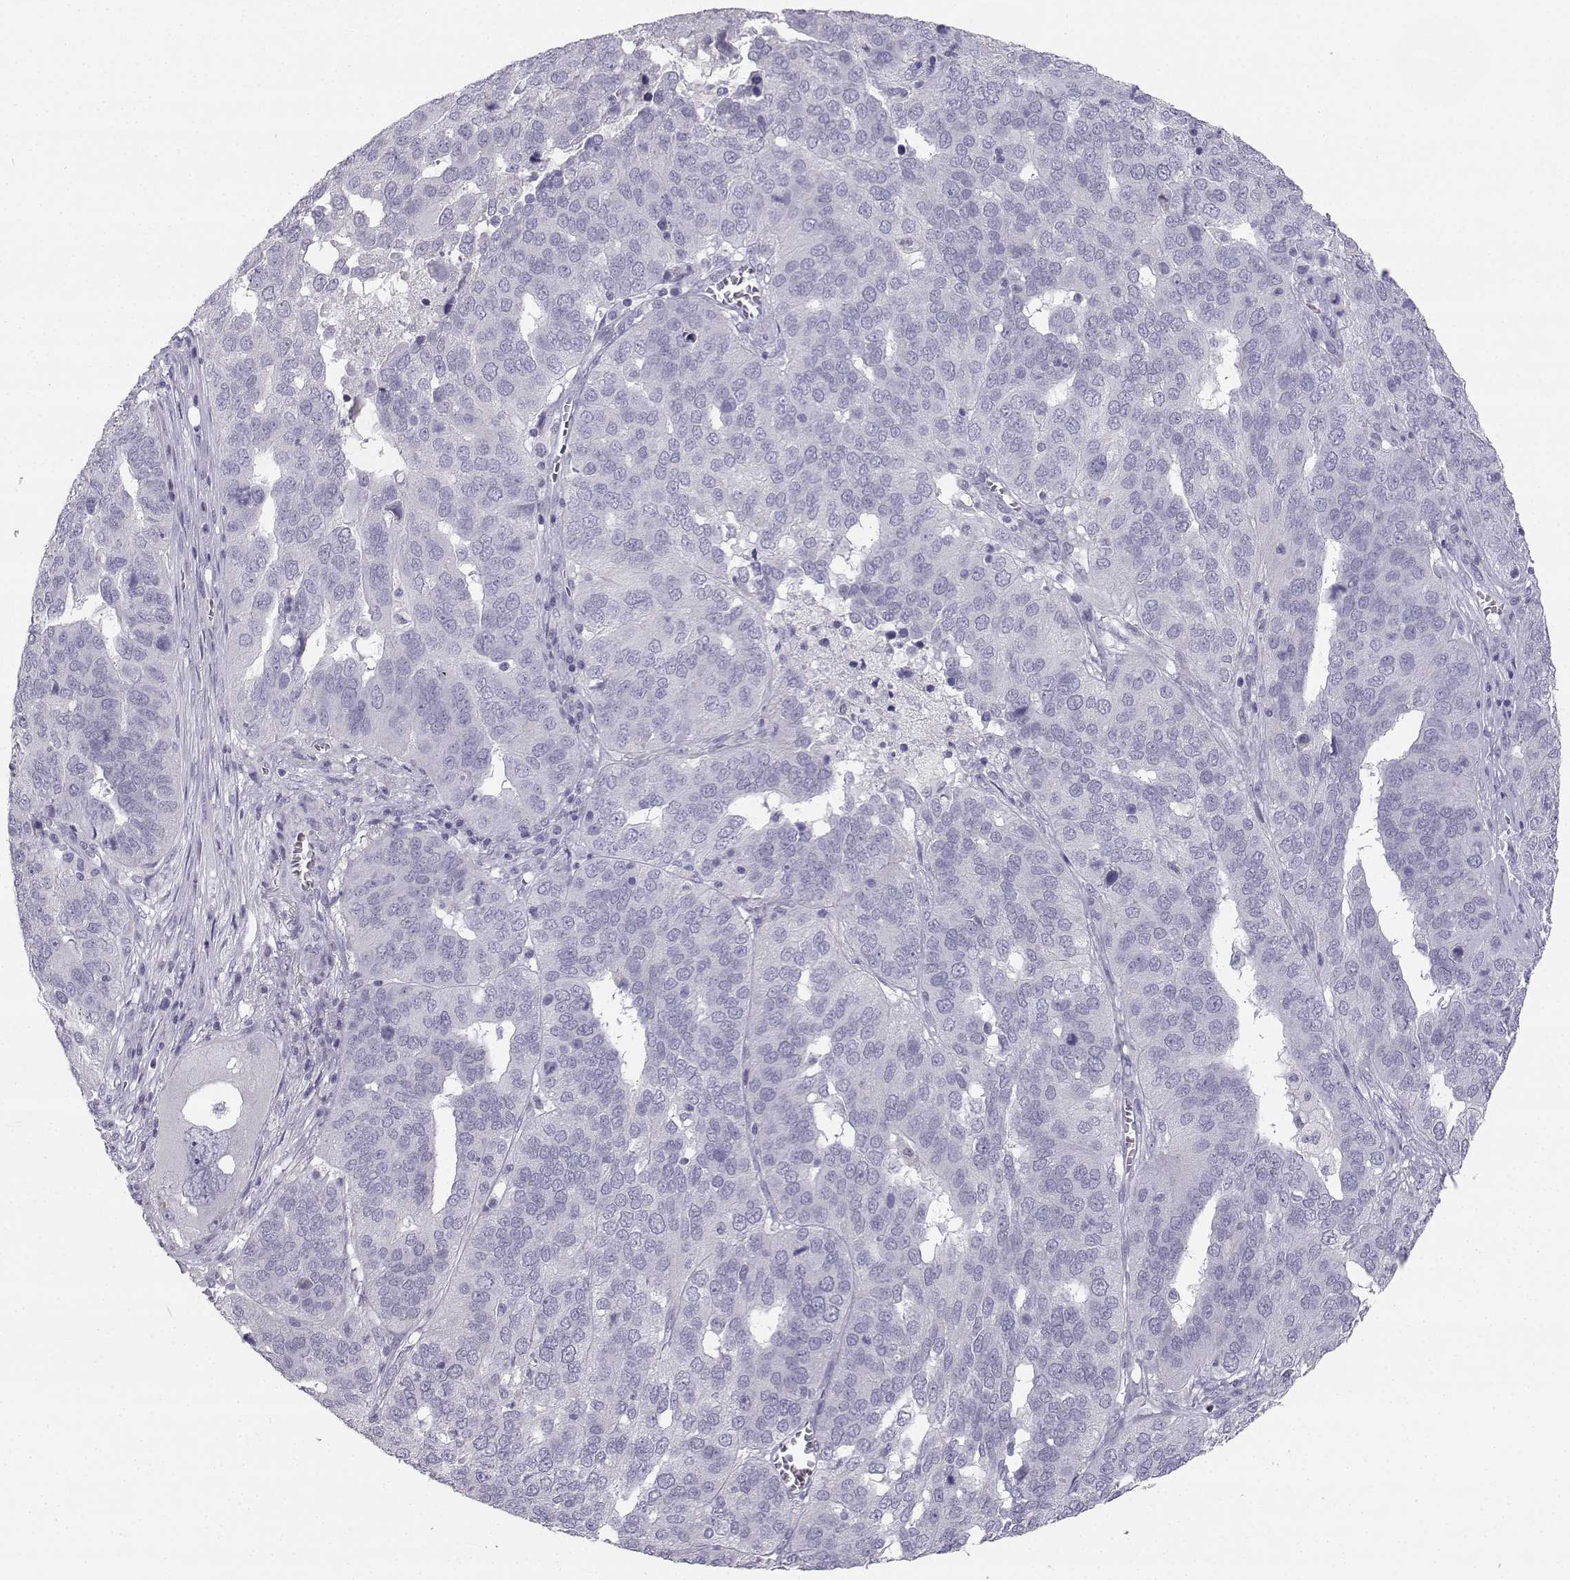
{"staining": {"intensity": "negative", "quantity": "none", "location": "none"}, "tissue": "ovarian cancer", "cell_type": "Tumor cells", "image_type": "cancer", "snomed": [{"axis": "morphology", "description": "Carcinoma, endometroid"}, {"axis": "topography", "description": "Soft tissue"}, {"axis": "topography", "description": "Ovary"}], "caption": "Protein analysis of ovarian cancer (endometroid carcinoma) shows no significant expression in tumor cells.", "gene": "SYCE1", "patient": {"sex": "female", "age": 52}}